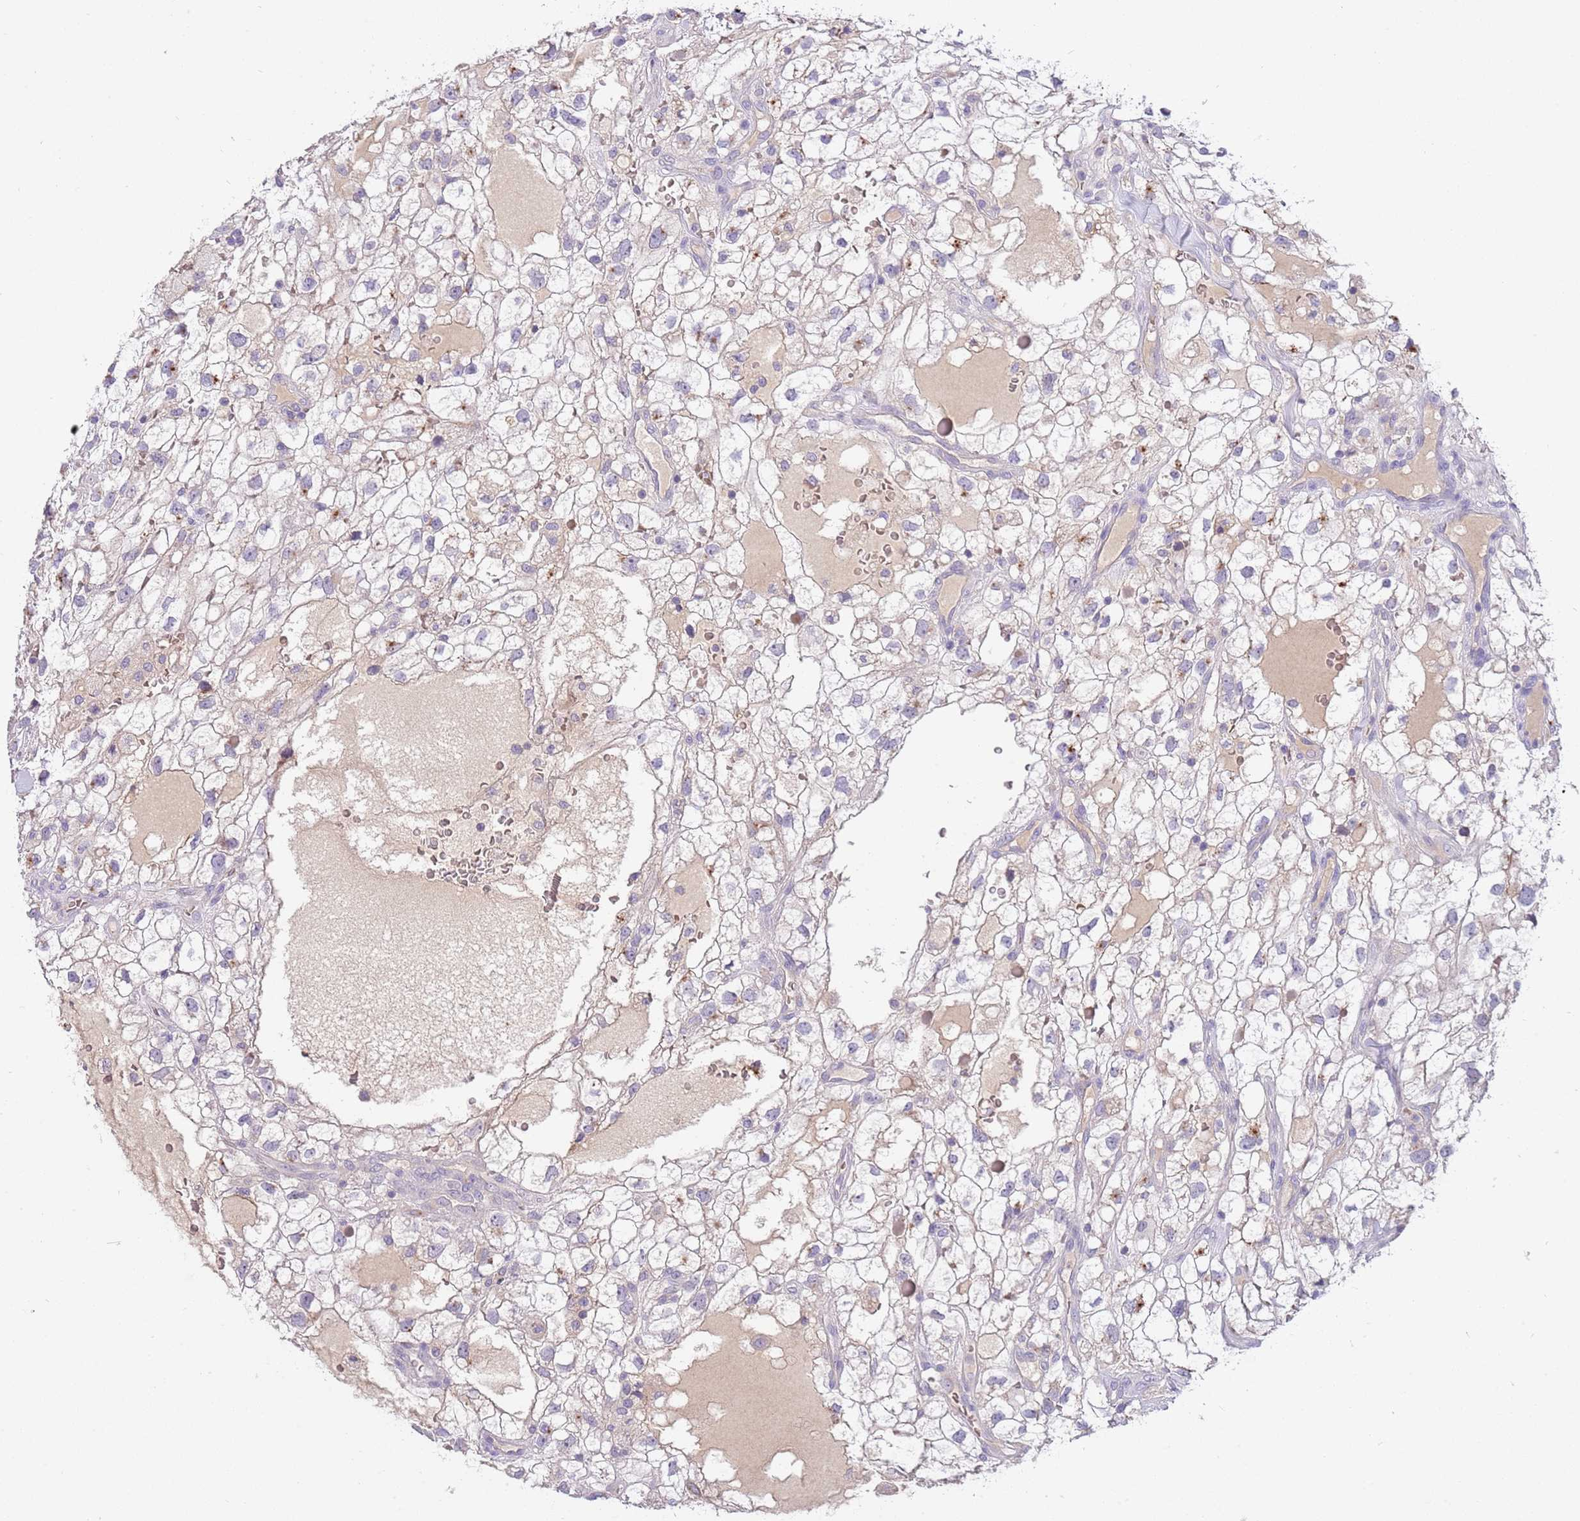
{"staining": {"intensity": "negative", "quantity": "none", "location": "none"}, "tissue": "renal cancer", "cell_type": "Tumor cells", "image_type": "cancer", "snomed": [{"axis": "morphology", "description": "Adenocarcinoma, NOS"}, {"axis": "topography", "description": "Kidney"}], "caption": "DAB (3,3'-diaminobenzidine) immunohistochemical staining of renal cancer exhibits no significant positivity in tumor cells.", "gene": "CFAP73", "patient": {"sex": "male", "age": 59}}